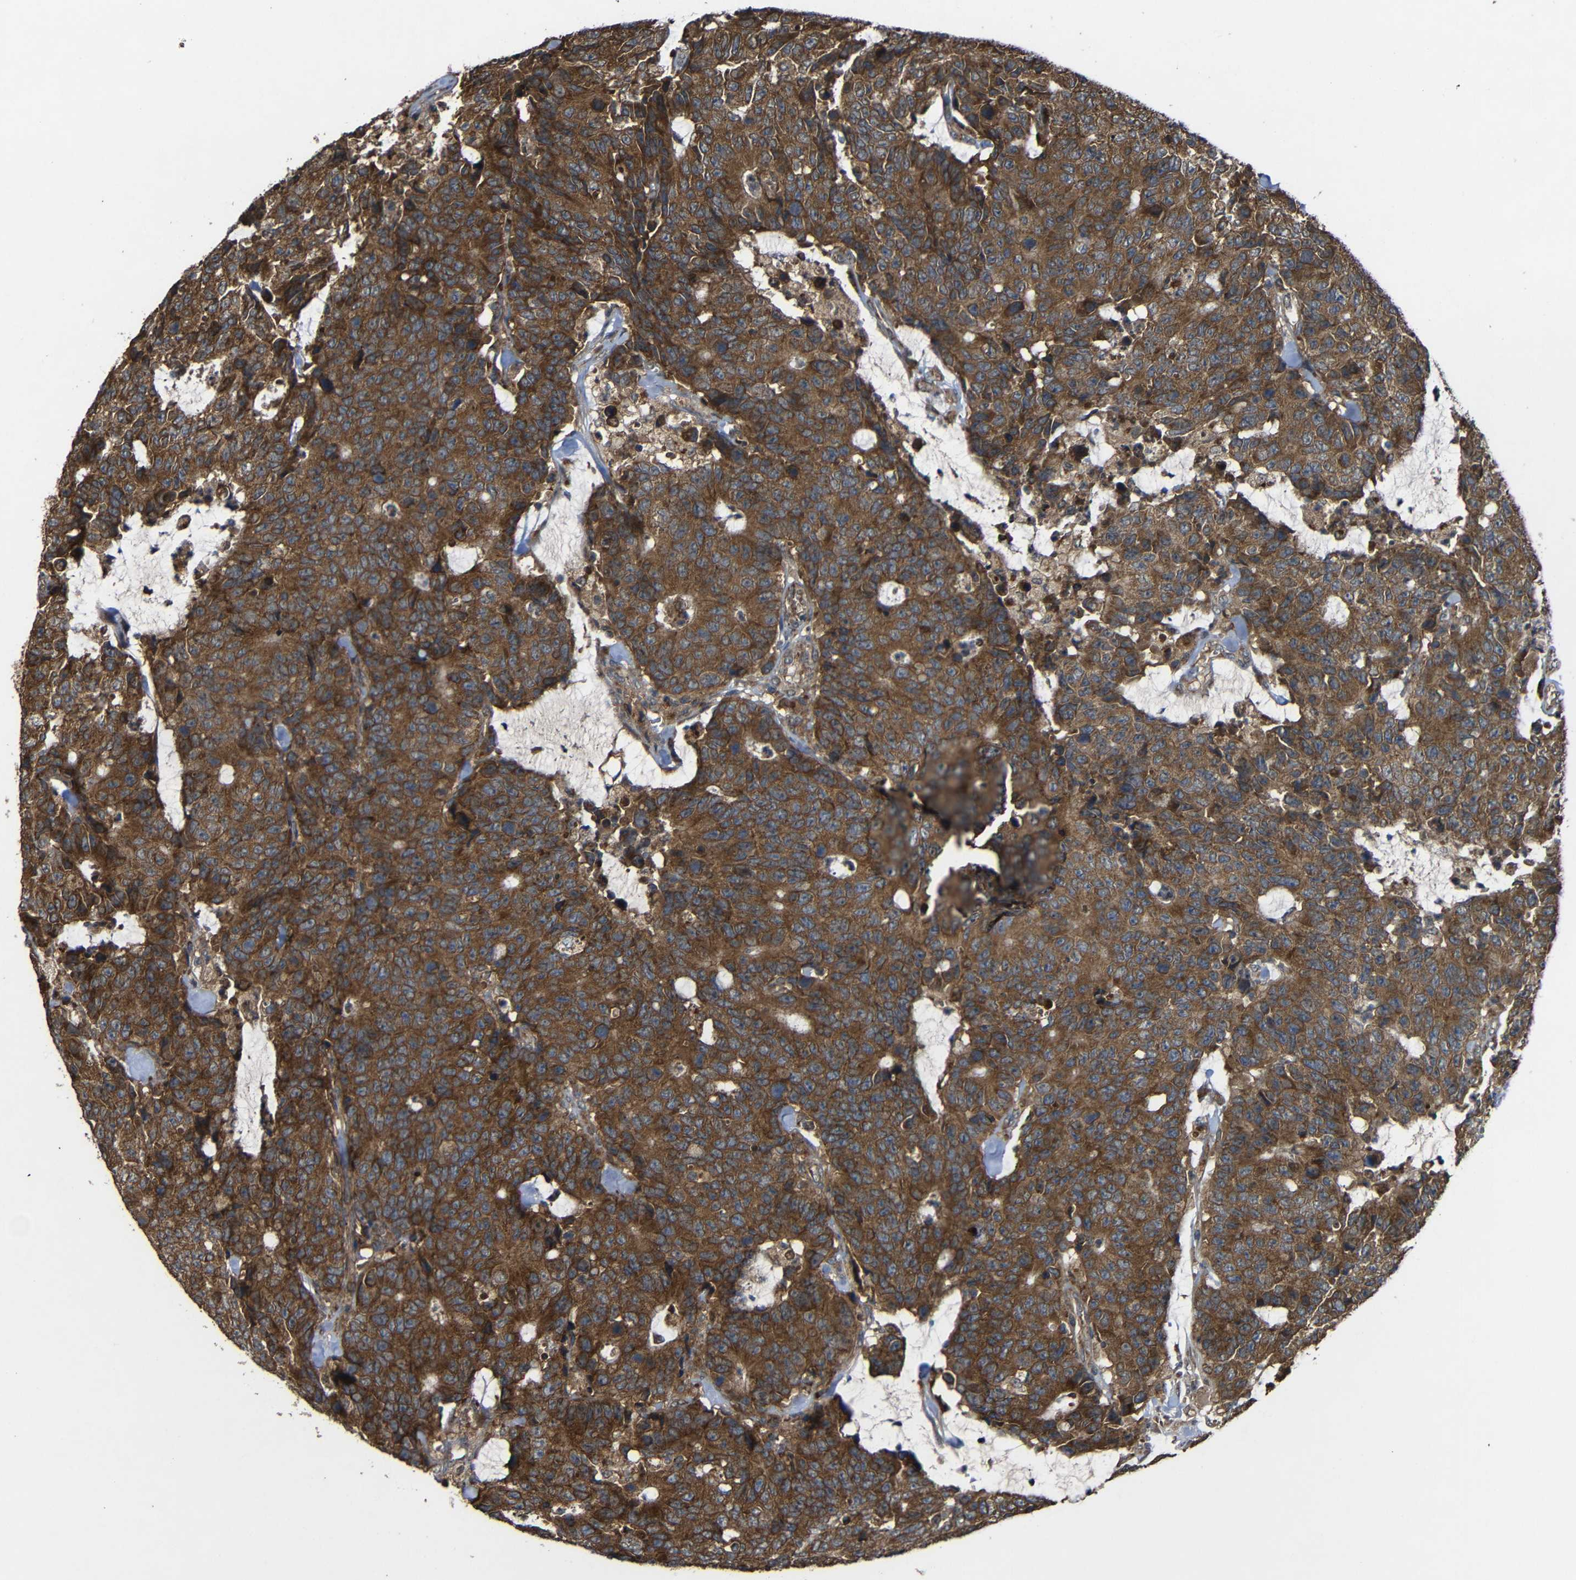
{"staining": {"intensity": "strong", "quantity": ">75%", "location": "cytoplasmic/membranous"}, "tissue": "colorectal cancer", "cell_type": "Tumor cells", "image_type": "cancer", "snomed": [{"axis": "morphology", "description": "Adenocarcinoma, NOS"}, {"axis": "topography", "description": "Colon"}], "caption": "The photomicrograph displays immunohistochemical staining of colorectal adenocarcinoma. There is strong cytoplasmic/membranous positivity is seen in approximately >75% of tumor cells.", "gene": "C1GALT1", "patient": {"sex": "female", "age": 86}}